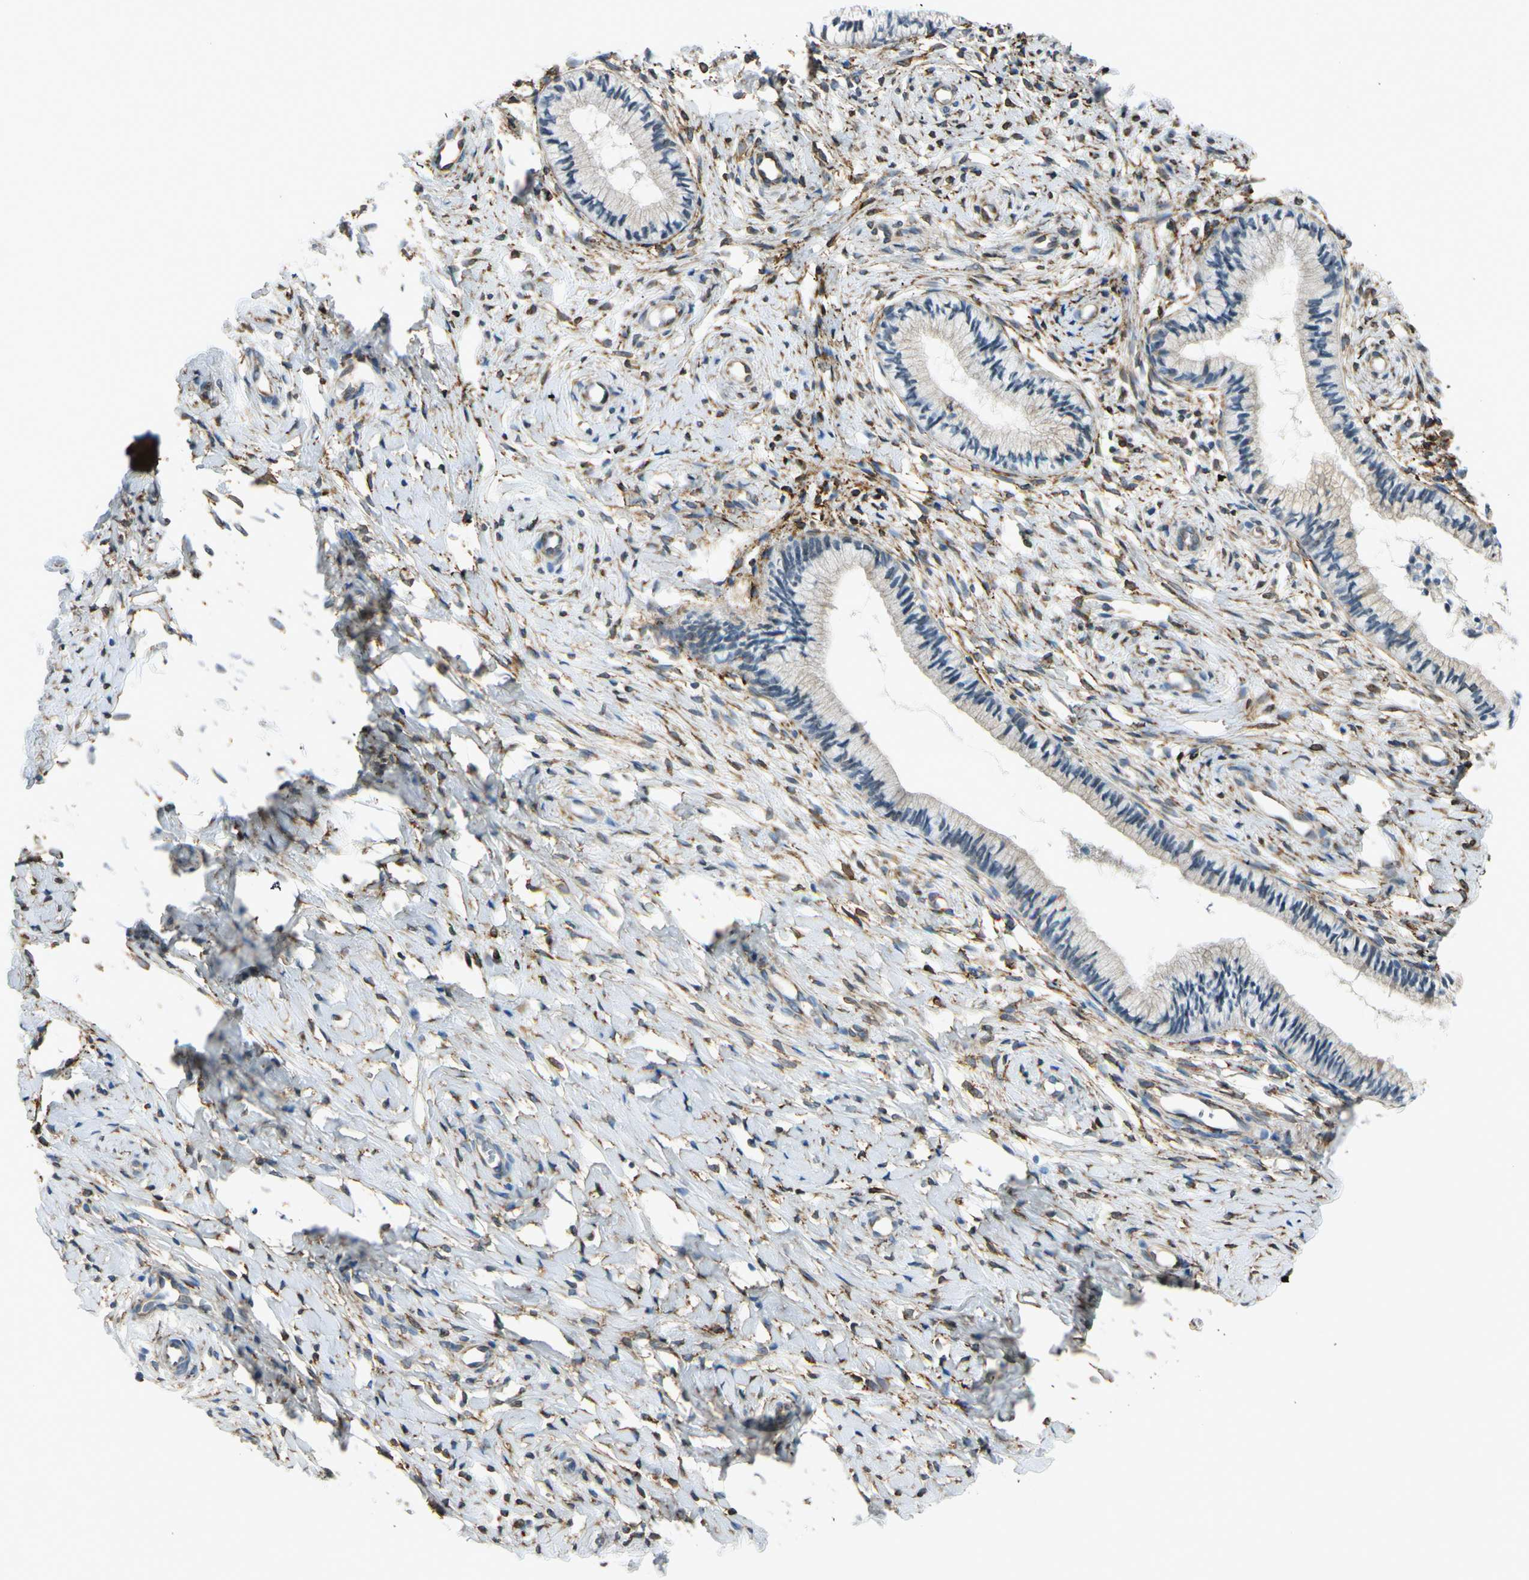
{"staining": {"intensity": "weak", "quantity": "25%-75%", "location": "cytoplasmic/membranous"}, "tissue": "cervix", "cell_type": "Glandular cells", "image_type": "normal", "snomed": [{"axis": "morphology", "description": "Normal tissue, NOS"}, {"axis": "topography", "description": "Cervix"}], "caption": "High-magnification brightfield microscopy of unremarkable cervix stained with DAB (3,3'-diaminobenzidine) (brown) and counterstained with hematoxylin (blue). glandular cells exhibit weak cytoplasmic/membranous staining is identified in about25%-75% of cells.", "gene": "FKBP7", "patient": {"sex": "female", "age": 46}}